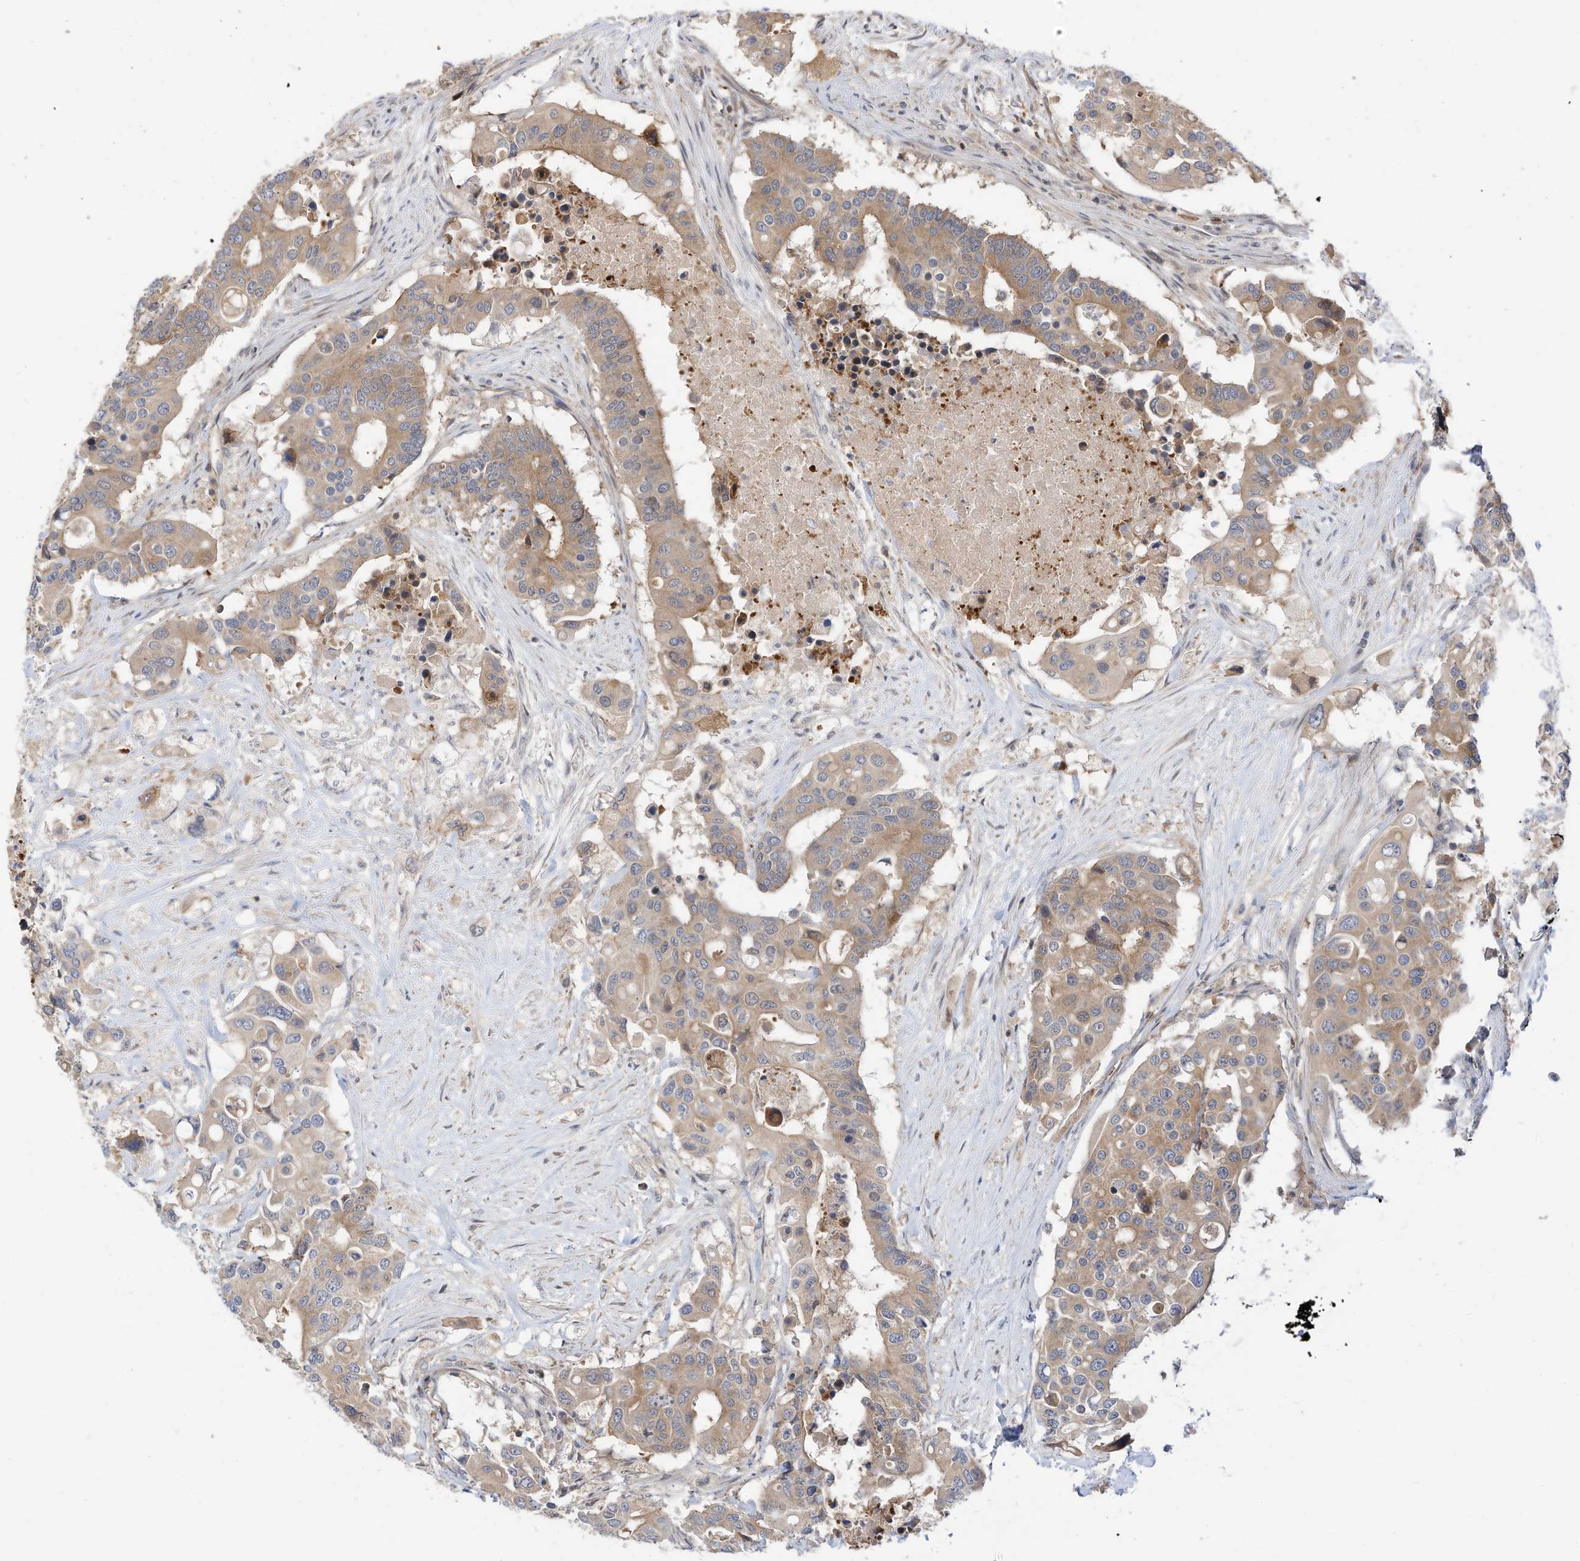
{"staining": {"intensity": "moderate", "quantity": ">75%", "location": "cytoplasmic/membranous"}, "tissue": "colorectal cancer", "cell_type": "Tumor cells", "image_type": "cancer", "snomed": [{"axis": "morphology", "description": "Adenocarcinoma, NOS"}, {"axis": "topography", "description": "Colon"}], "caption": "Protein analysis of colorectal cancer (adenocarcinoma) tissue reveals moderate cytoplasmic/membranous positivity in about >75% of tumor cells. Using DAB (3,3'-diaminobenzidine) (brown) and hematoxylin (blue) stains, captured at high magnification using brightfield microscopy.", "gene": "OFD1", "patient": {"sex": "male", "age": 77}}